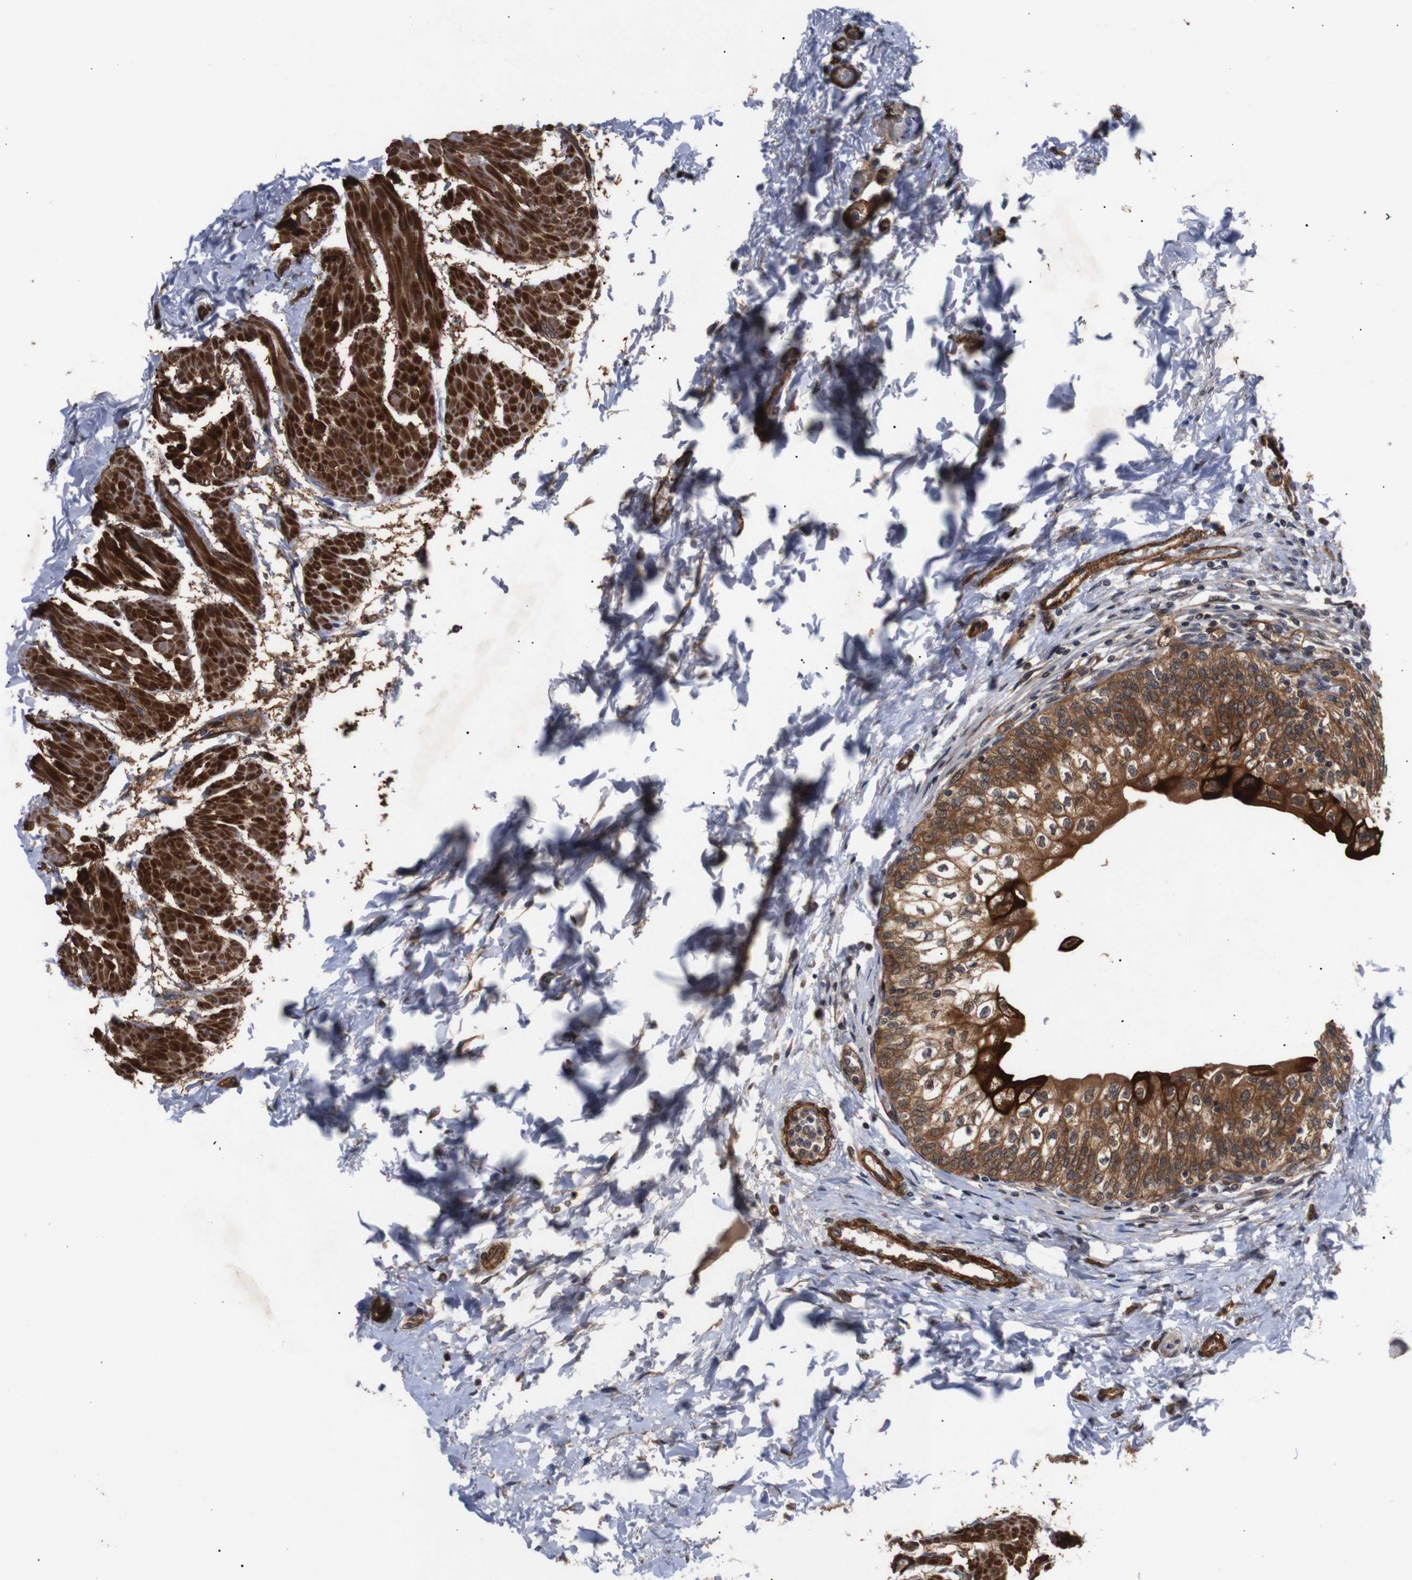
{"staining": {"intensity": "strong", "quantity": ">75%", "location": "cytoplasmic/membranous"}, "tissue": "urinary bladder", "cell_type": "Urothelial cells", "image_type": "normal", "snomed": [{"axis": "morphology", "description": "Normal tissue, NOS"}, {"axis": "topography", "description": "Urinary bladder"}], "caption": "Urothelial cells display strong cytoplasmic/membranous expression in approximately >75% of cells in benign urinary bladder.", "gene": "PAWR", "patient": {"sex": "male", "age": 55}}